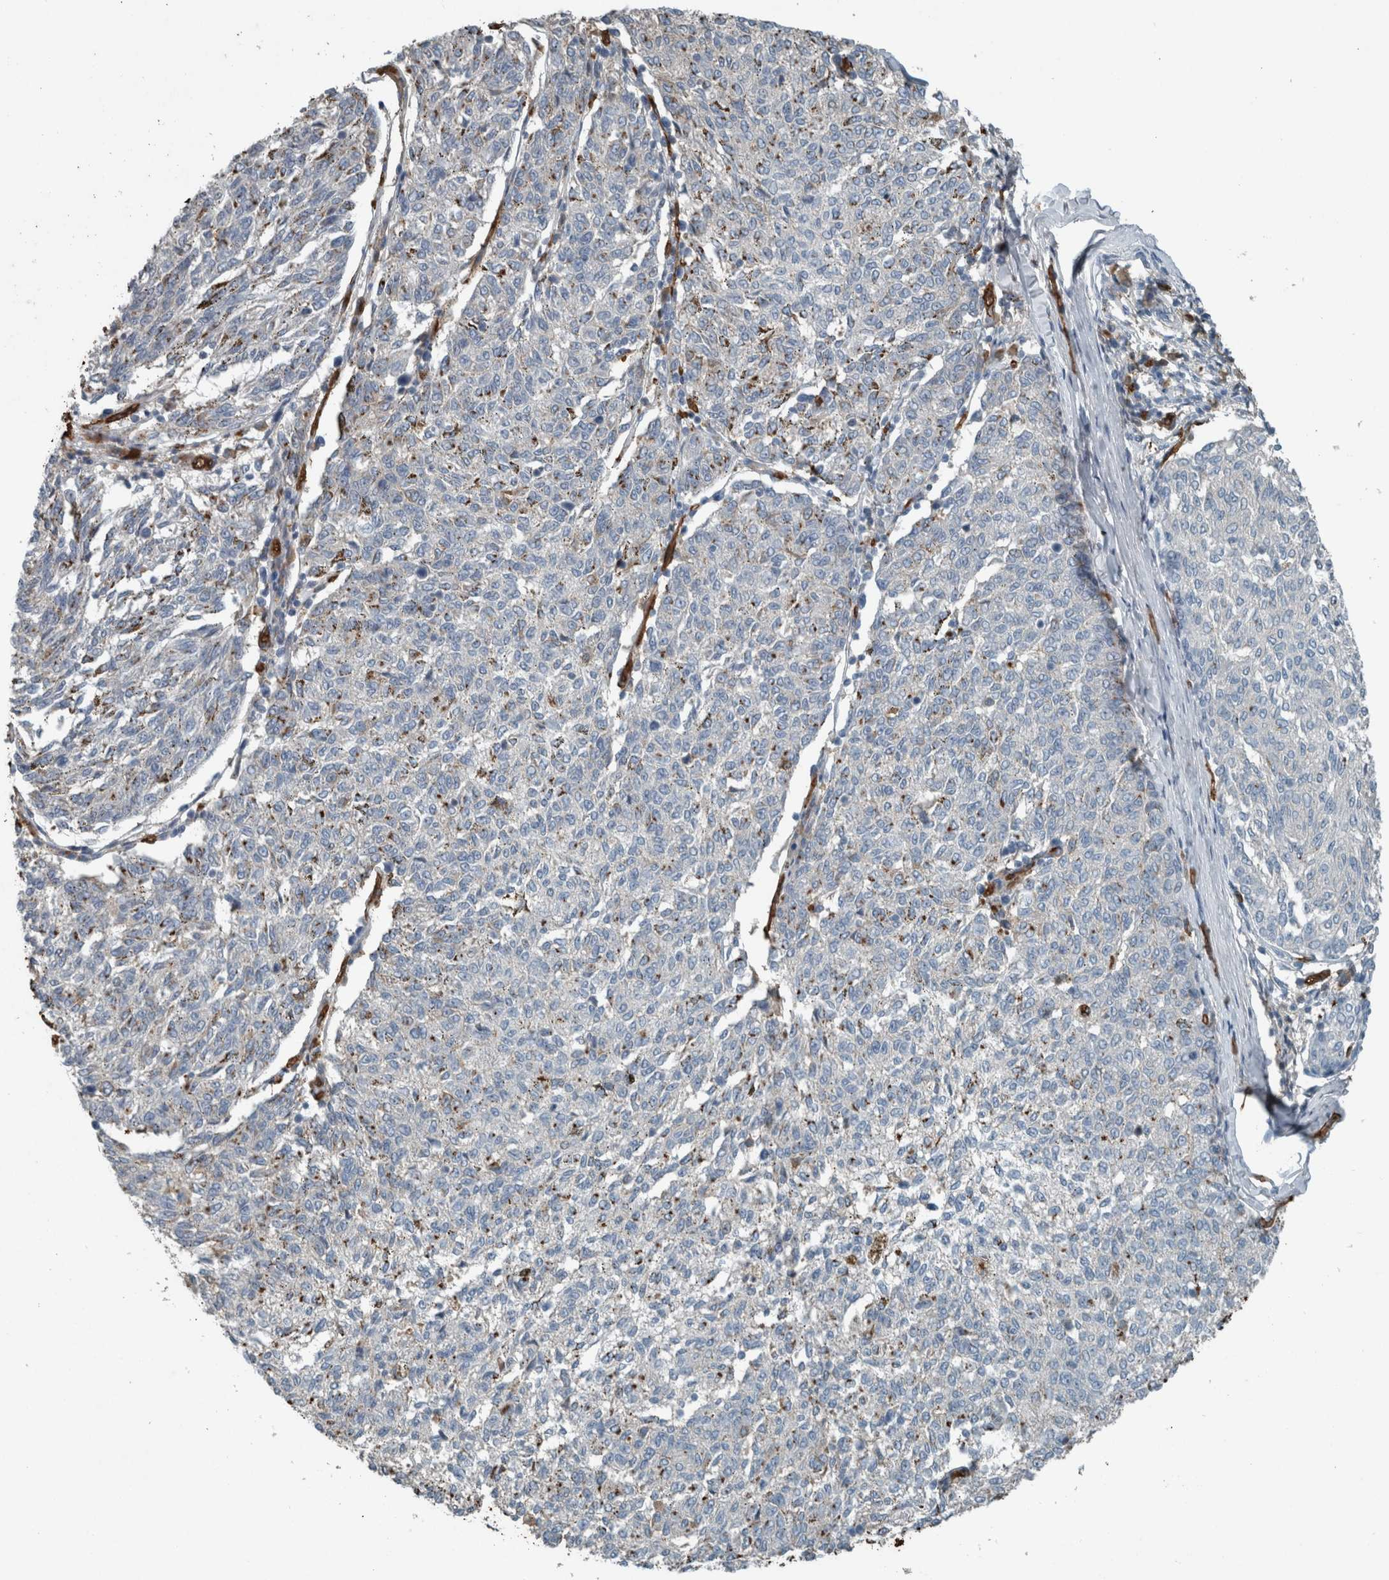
{"staining": {"intensity": "negative", "quantity": "none", "location": "none"}, "tissue": "melanoma", "cell_type": "Tumor cells", "image_type": "cancer", "snomed": [{"axis": "morphology", "description": "Malignant melanoma, NOS"}, {"axis": "topography", "description": "Skin"}], "caption": "Melanoma stained for a protein using immunohistochemistry reveals no expression tumor cells.", "gene": "LBP", "patient": {"sex": "female", "age": 72}}